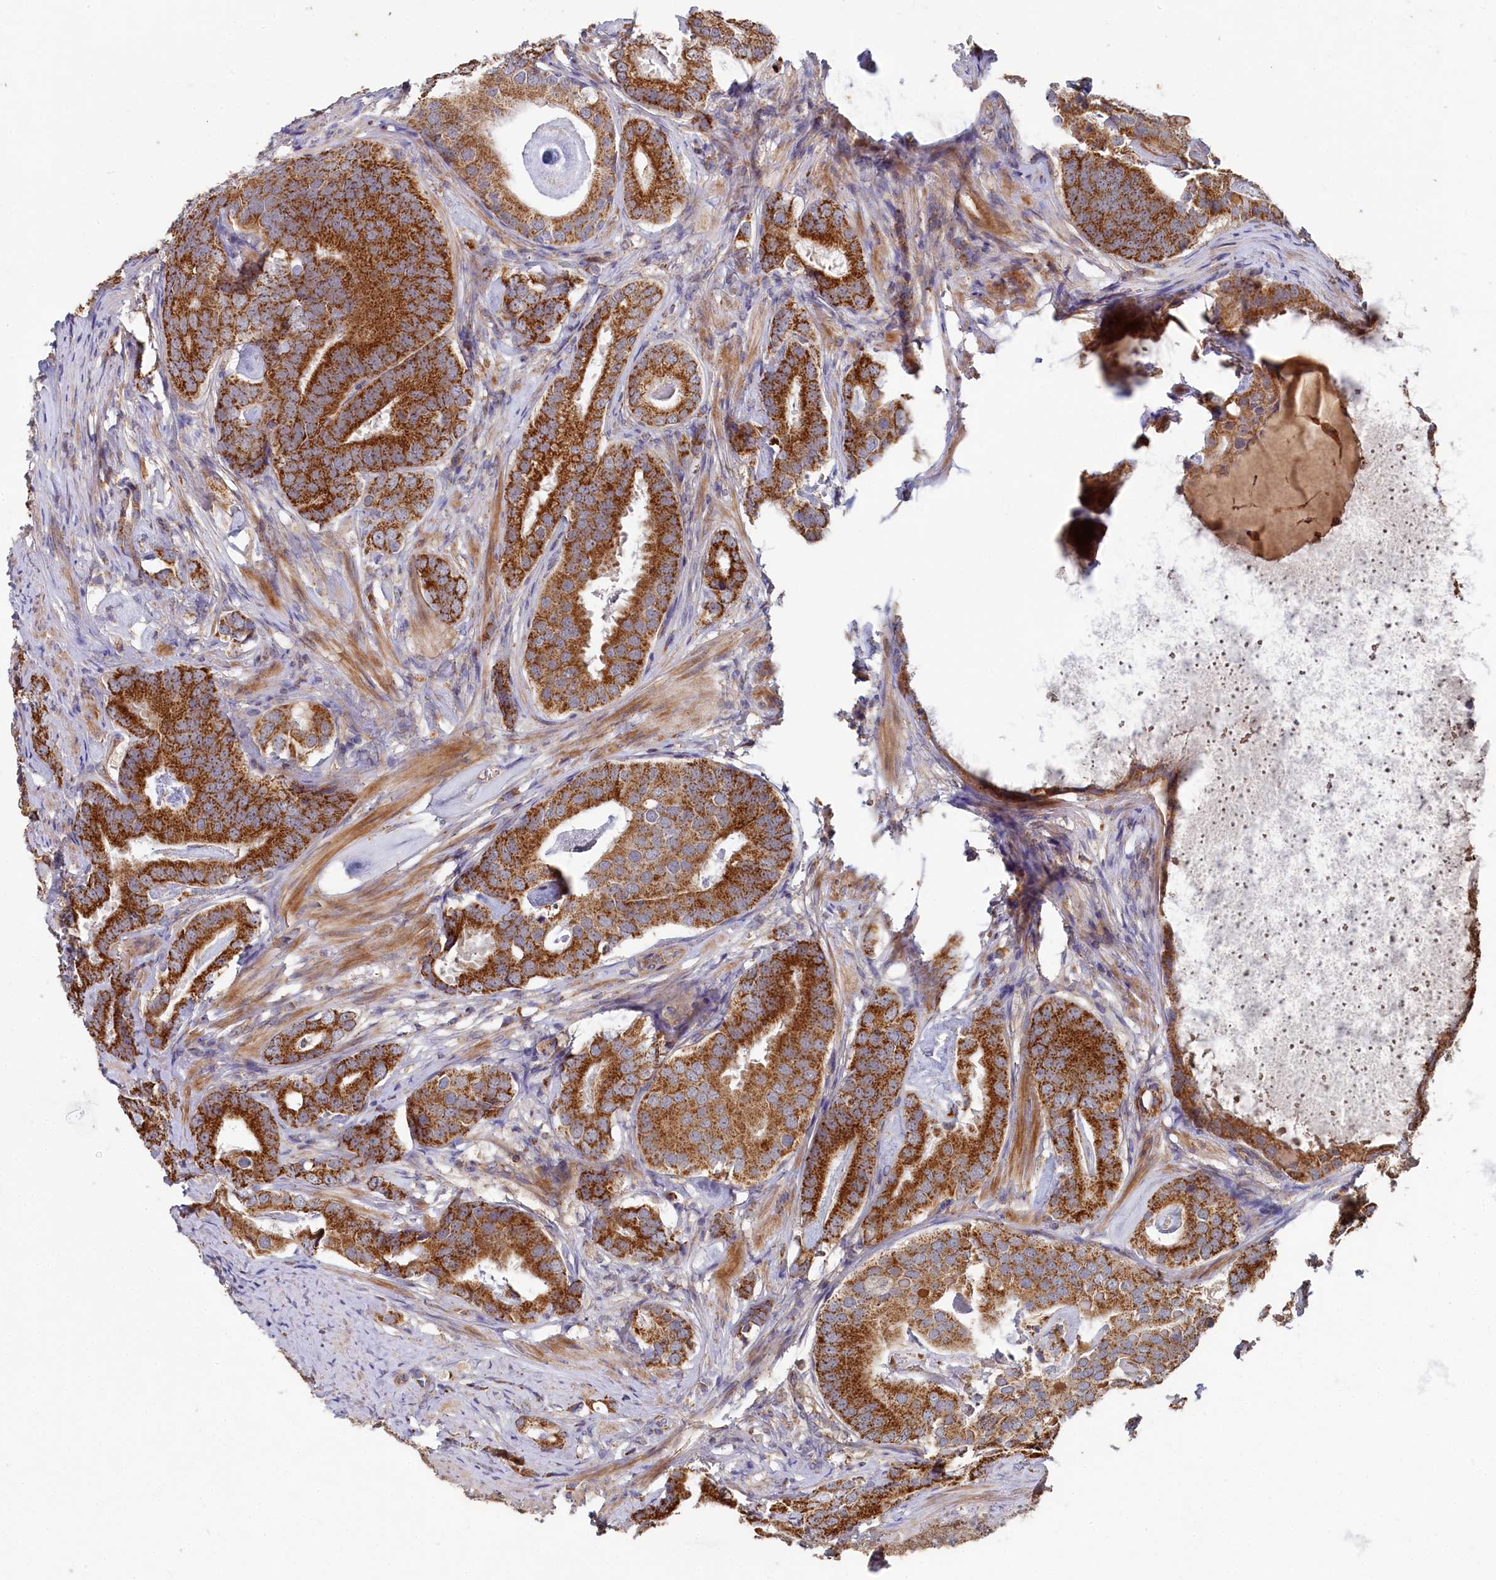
{"staining": {"intensity": "strong", "quantity": ">75%", "location": "cytoplasmic/membranous"}, "tissue": "prostate cancer", "cell_type": "Tumor cells", "image_type": "cancer", "snomed": [{"axis": "morphology", "description": "Adenocarcinoma, Low grade"}, {"axis": "topography", "description": "Prostate"}], "caption": "Prostate cancer (low-grade adenocarcinoma) was stained to show a protein in brown. There is high levels of strong cytoplasmic/membranous staining in approximately >75% of tumor cells. Ihc stains the protein of interest in brown and the nuclei are stained blue.", "gene": "HAUS2", "patient": {"sex": "male", "age": 71}}